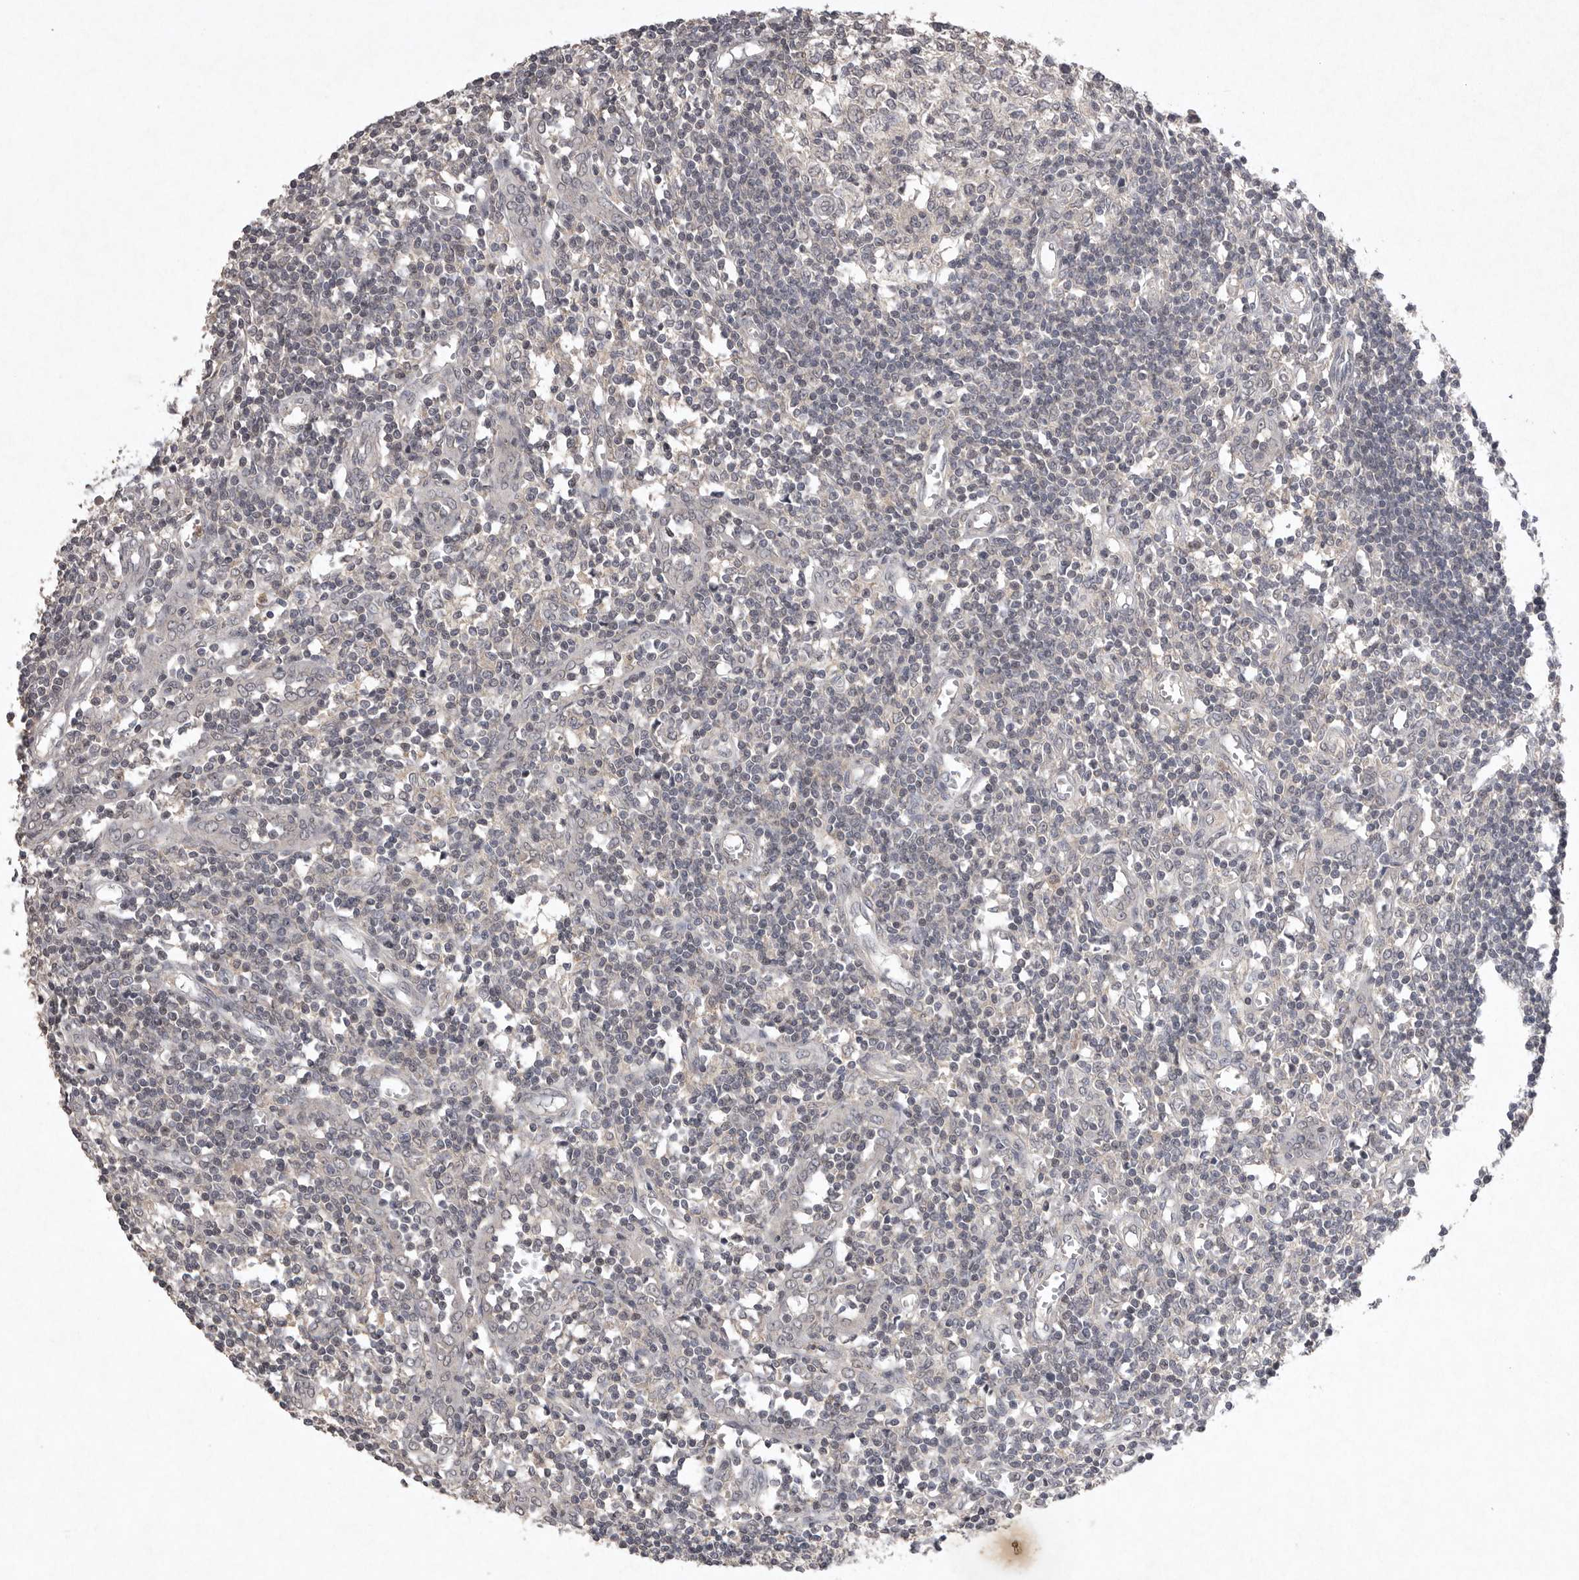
{"staining": {"intensity": "negative", "quantity": "none", "location": "none"}, "tissue": "lymph node", "cell_type": "Germinal center cells", "image_type": "normal", "snomed": [{"axis": "morphology", "description": "Normal tissue, NOS"}, {"axis": "morphology", "description": "Malignant melanoma, Metastatic site"}, {"axis": "topography", "description": "Lymph node"}], "caption": "IHC image of unremarkable lymph node: human lymph node stained with DAB (3,3'-diaminobenzidine) shows no significant protein staining in germinal center cells. (Immunohistochemistry (ihc), brightfield microscopy, high magnification).", "gene": "APLNR", "patient": {"sex": "male", "age": 41}}